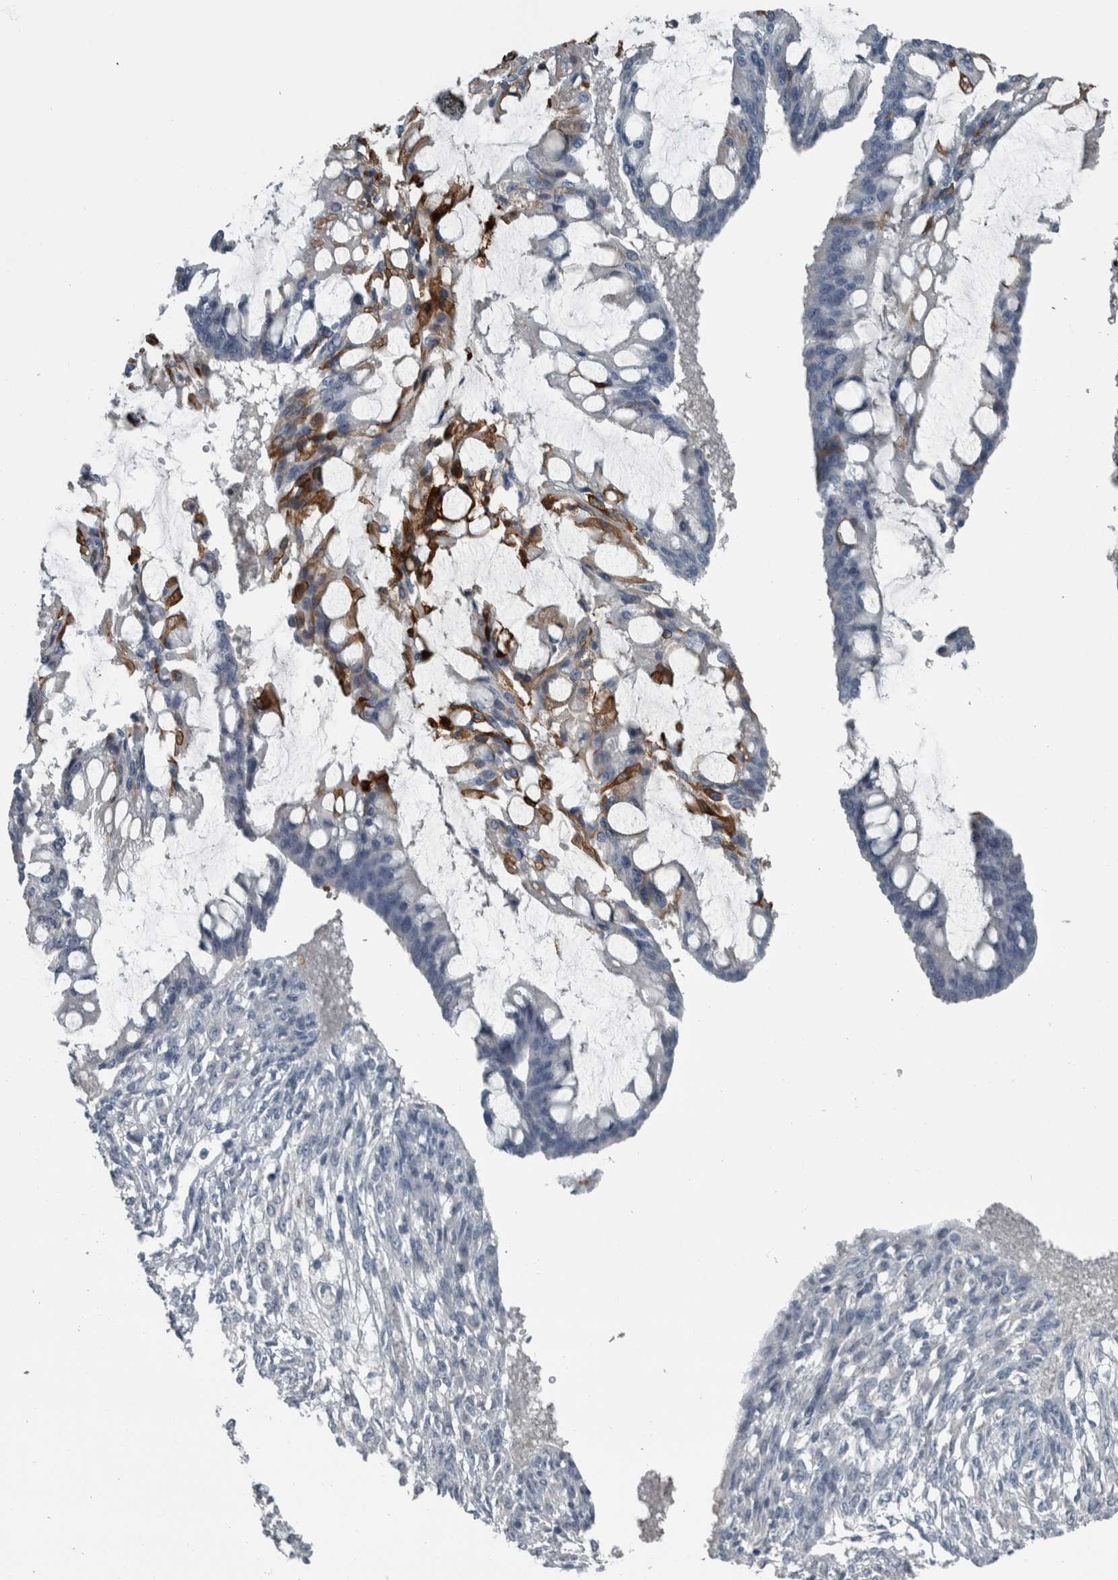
{"staining": {"intensity": "strong", "quantity": "<25%", "location": "cytoplasmic/membranous"}, "tissue": "ovarian cancer", "cell_type": "Tumor cells", "image_type": "cancer", "snomed": [{"axis": "morphology", "description": "Cystadenocarcinoma, mucinous, NOS"}, {"axis": "topography", "description": "Ovary"}], "caption": "The image reveals immunohistochemical staining of ovarian cancer (mucinous cystadenocarcinoma). There is strong cytoplasmic/membranous positivity is identified in approximately <25% of tumor cells.", "gene": "KRT20", "patient": {"sex": "female", "age": 73}}